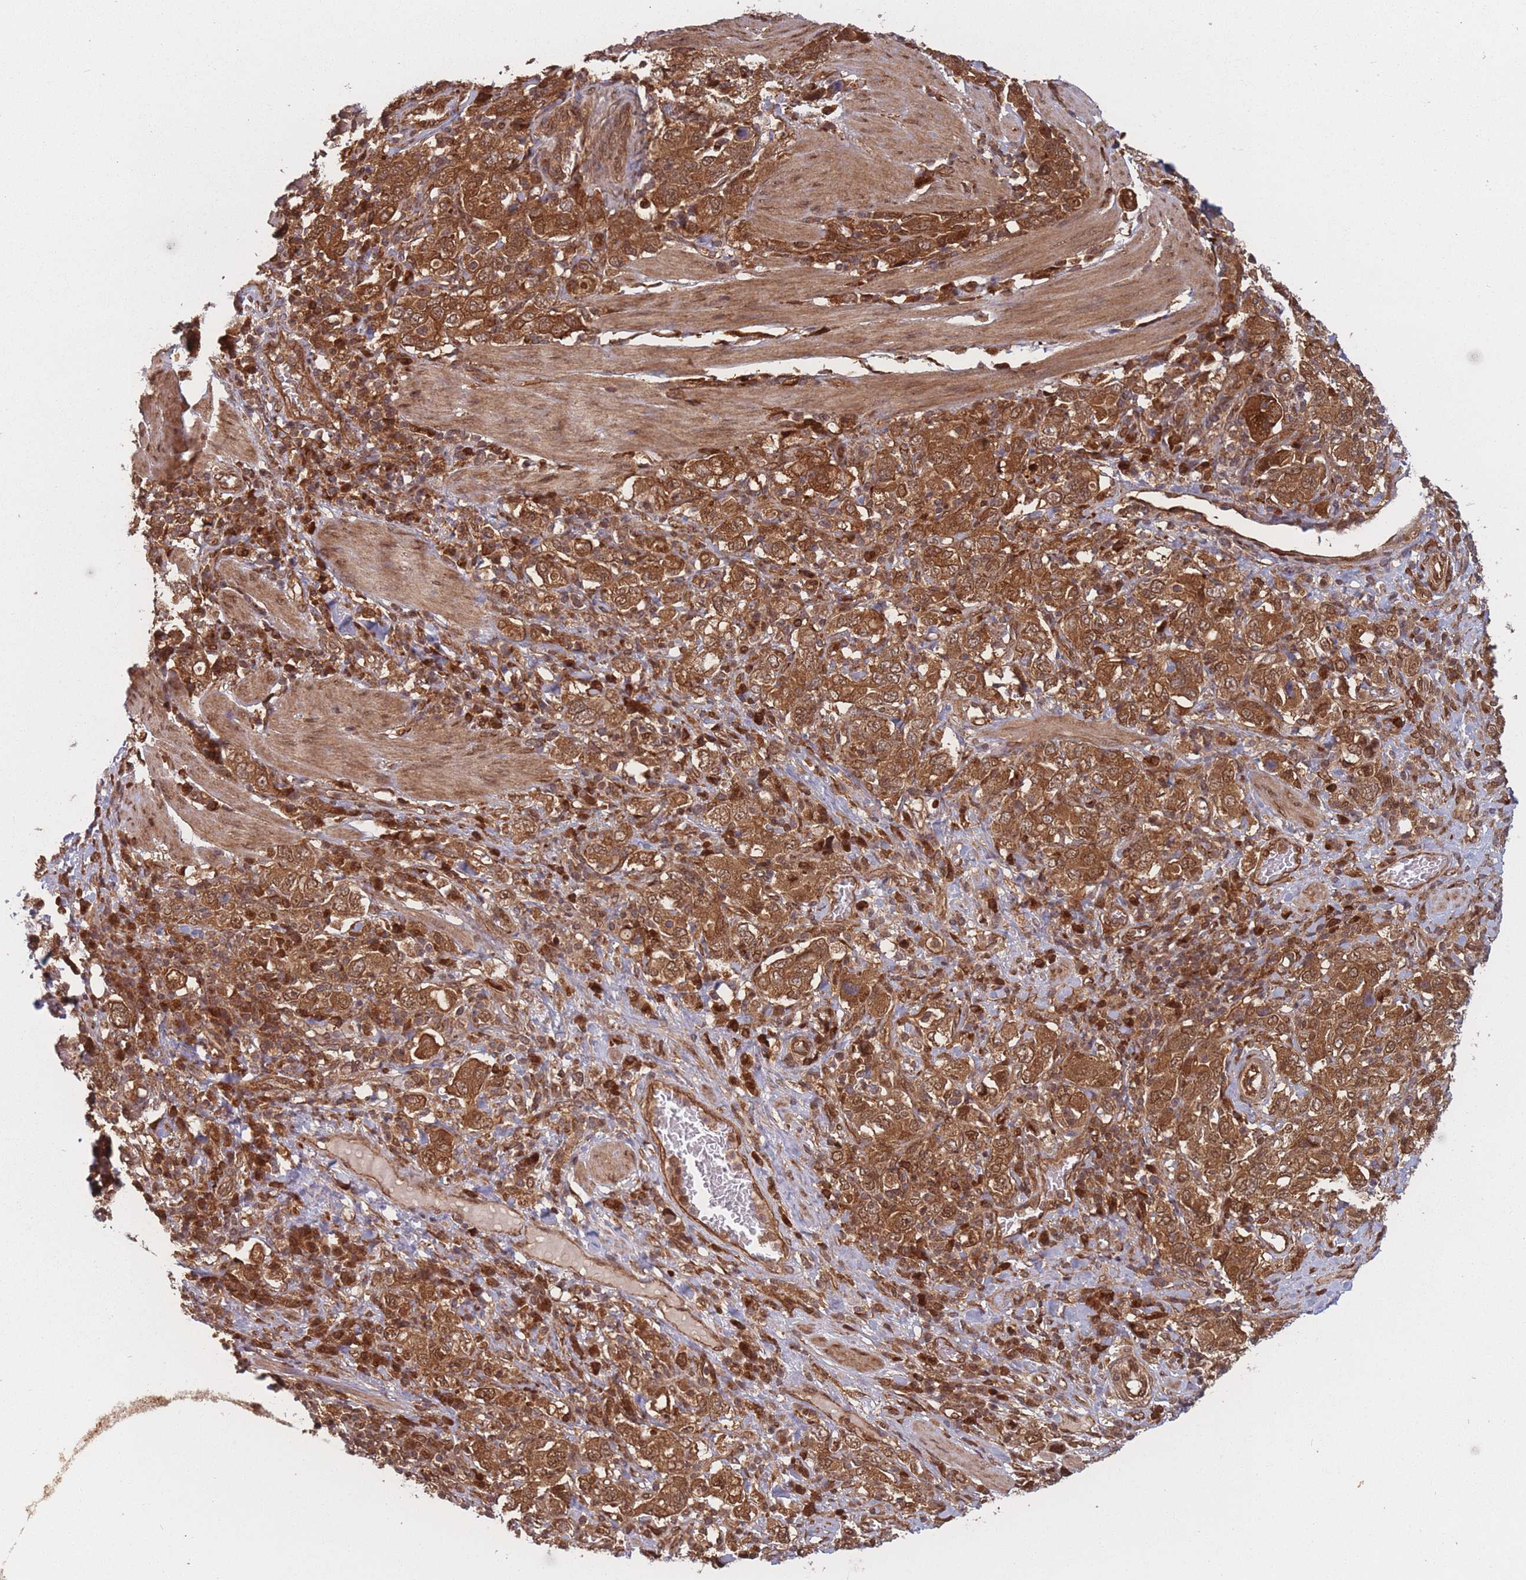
{"staining": {"intensity": "strong", "quantity": ">75%", "location": "cytoplasmic/membranous,nuclear"}, "tissue": "stomach cancer", "cell_type": "Tumor cells", "image_type": "cancer", "snomed": [{"axis": "morphology", "description": "Adenocarcinoma, NOS"}, {"axis": "topography", "description": "Stomach, upper"}, {"axis": "topography", "description": "Stomach"}], "caption": "High-power microscopy captured an immunohistochemistry image of stomach adenocarcinoma, revealing strong cytoplasmic/membranous and nuclear positivity in about >75% of tumor cells.", "gene": "PODXL2", "patient": {"sex": "male", "age": 62}}